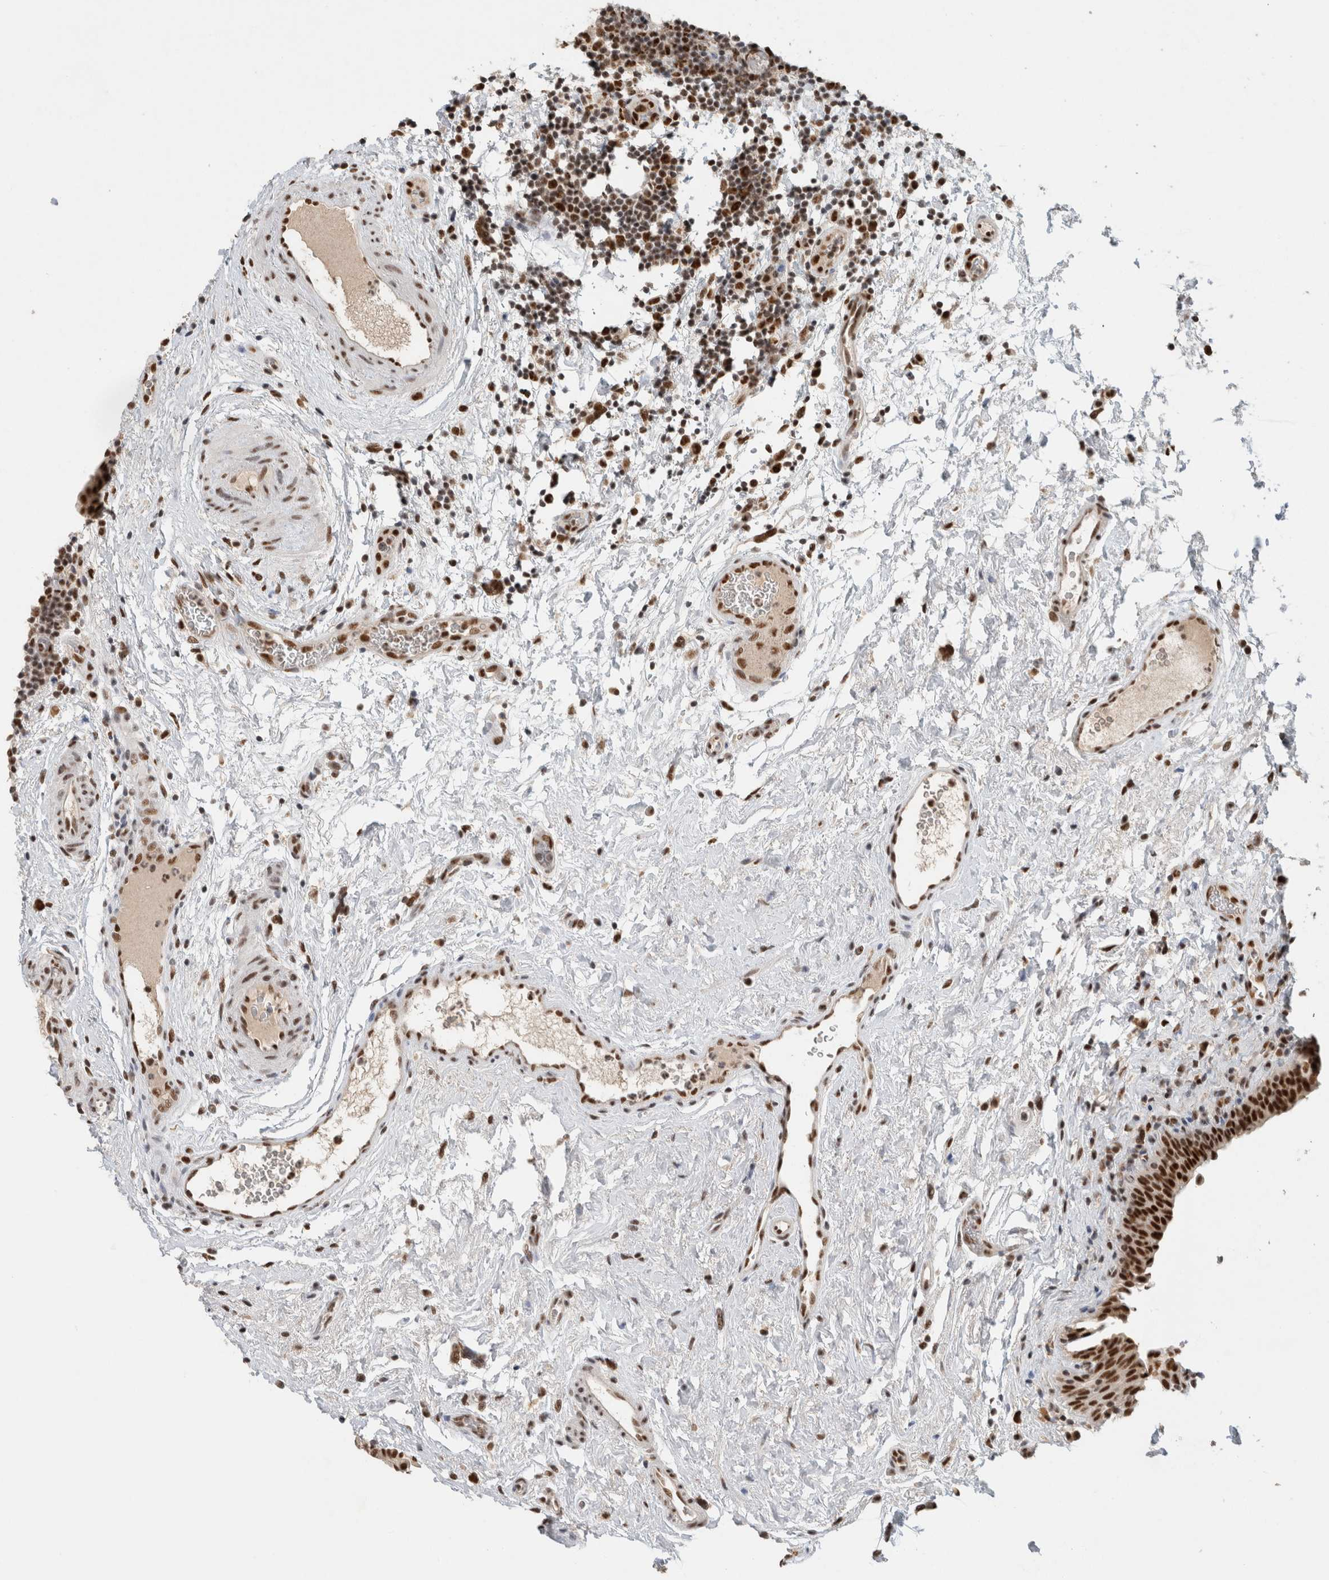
{"staining": {"intensity": "strong", "quantity": ">75%", "location": "nuclear"}, "tissue": "urinary bladder", "cell_type": "Urothelial cells", "image_type": "normal", "snomed": [{"axis": "morphology", "description": "Normal tissue, NOS"}, {"axis": "topography", "description": "Urinary bladder"}], "caption": "Immunohistochemical staining of unremarkable human urinary bladder reveals high levels of strong nuclear expression in about >75% of urothelial cells.", "gene": "DDX42", "patient": {"sex": "male", "age": 83}}